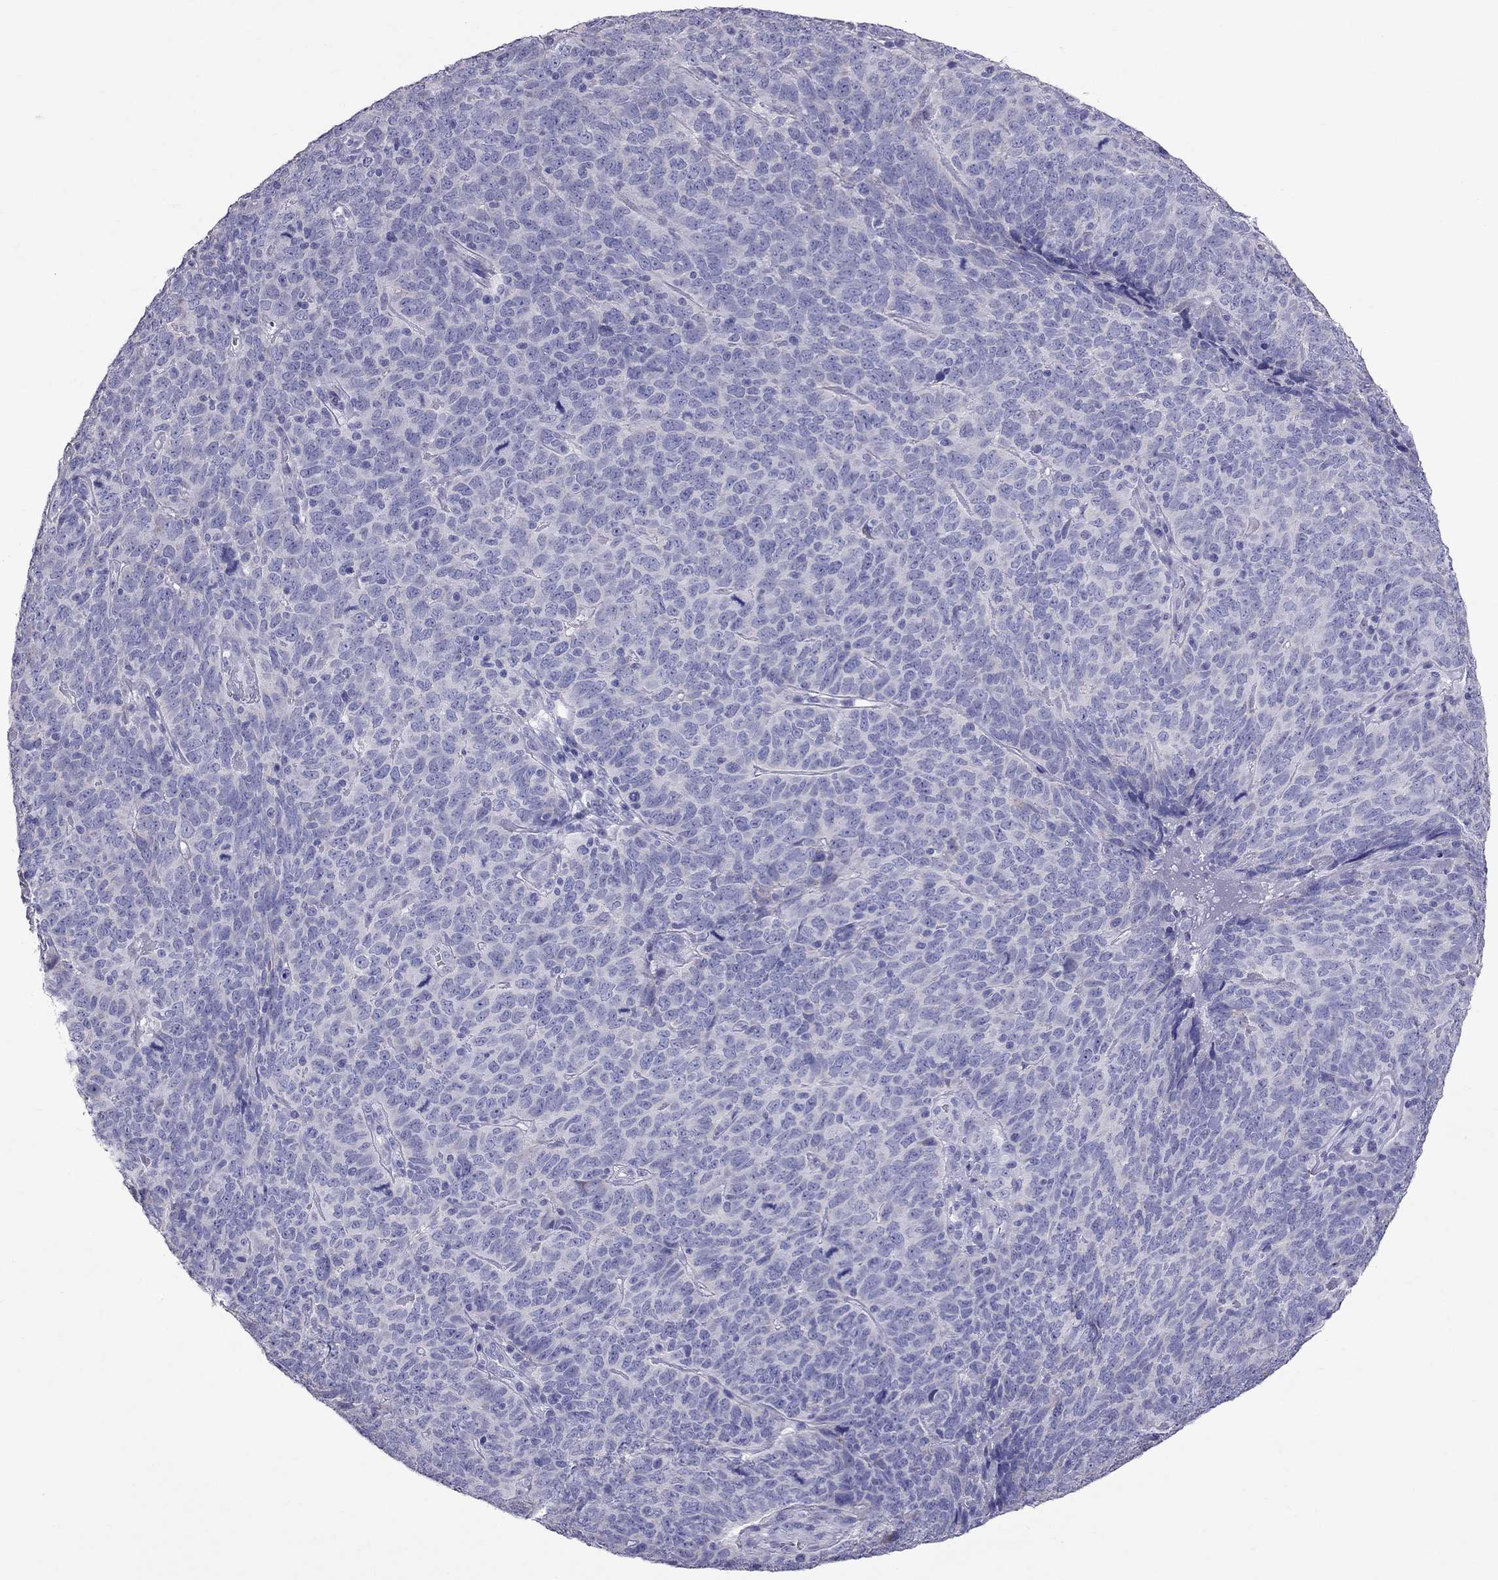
{"staining": {"intensity": "negative", "quantity": "none", "location": "none"}, "tissue": "skin cancer", "cell_type": "Tumor cells", "image_type": "cancer", "snomed": [{"axis": "morphology", "description": "Squamous cell carcinoma, NOS"}, {"axis": "topography", "description": "Skin"}, {"axis": "topography", "description": "Anal"}], "caption": "Skin squamous cell carcinoma stained for a protein using immunohistochemistry reveals no expression tumor cells.", "gene": "TTLL13", "patient": {"sex": "female", "age": 51}}